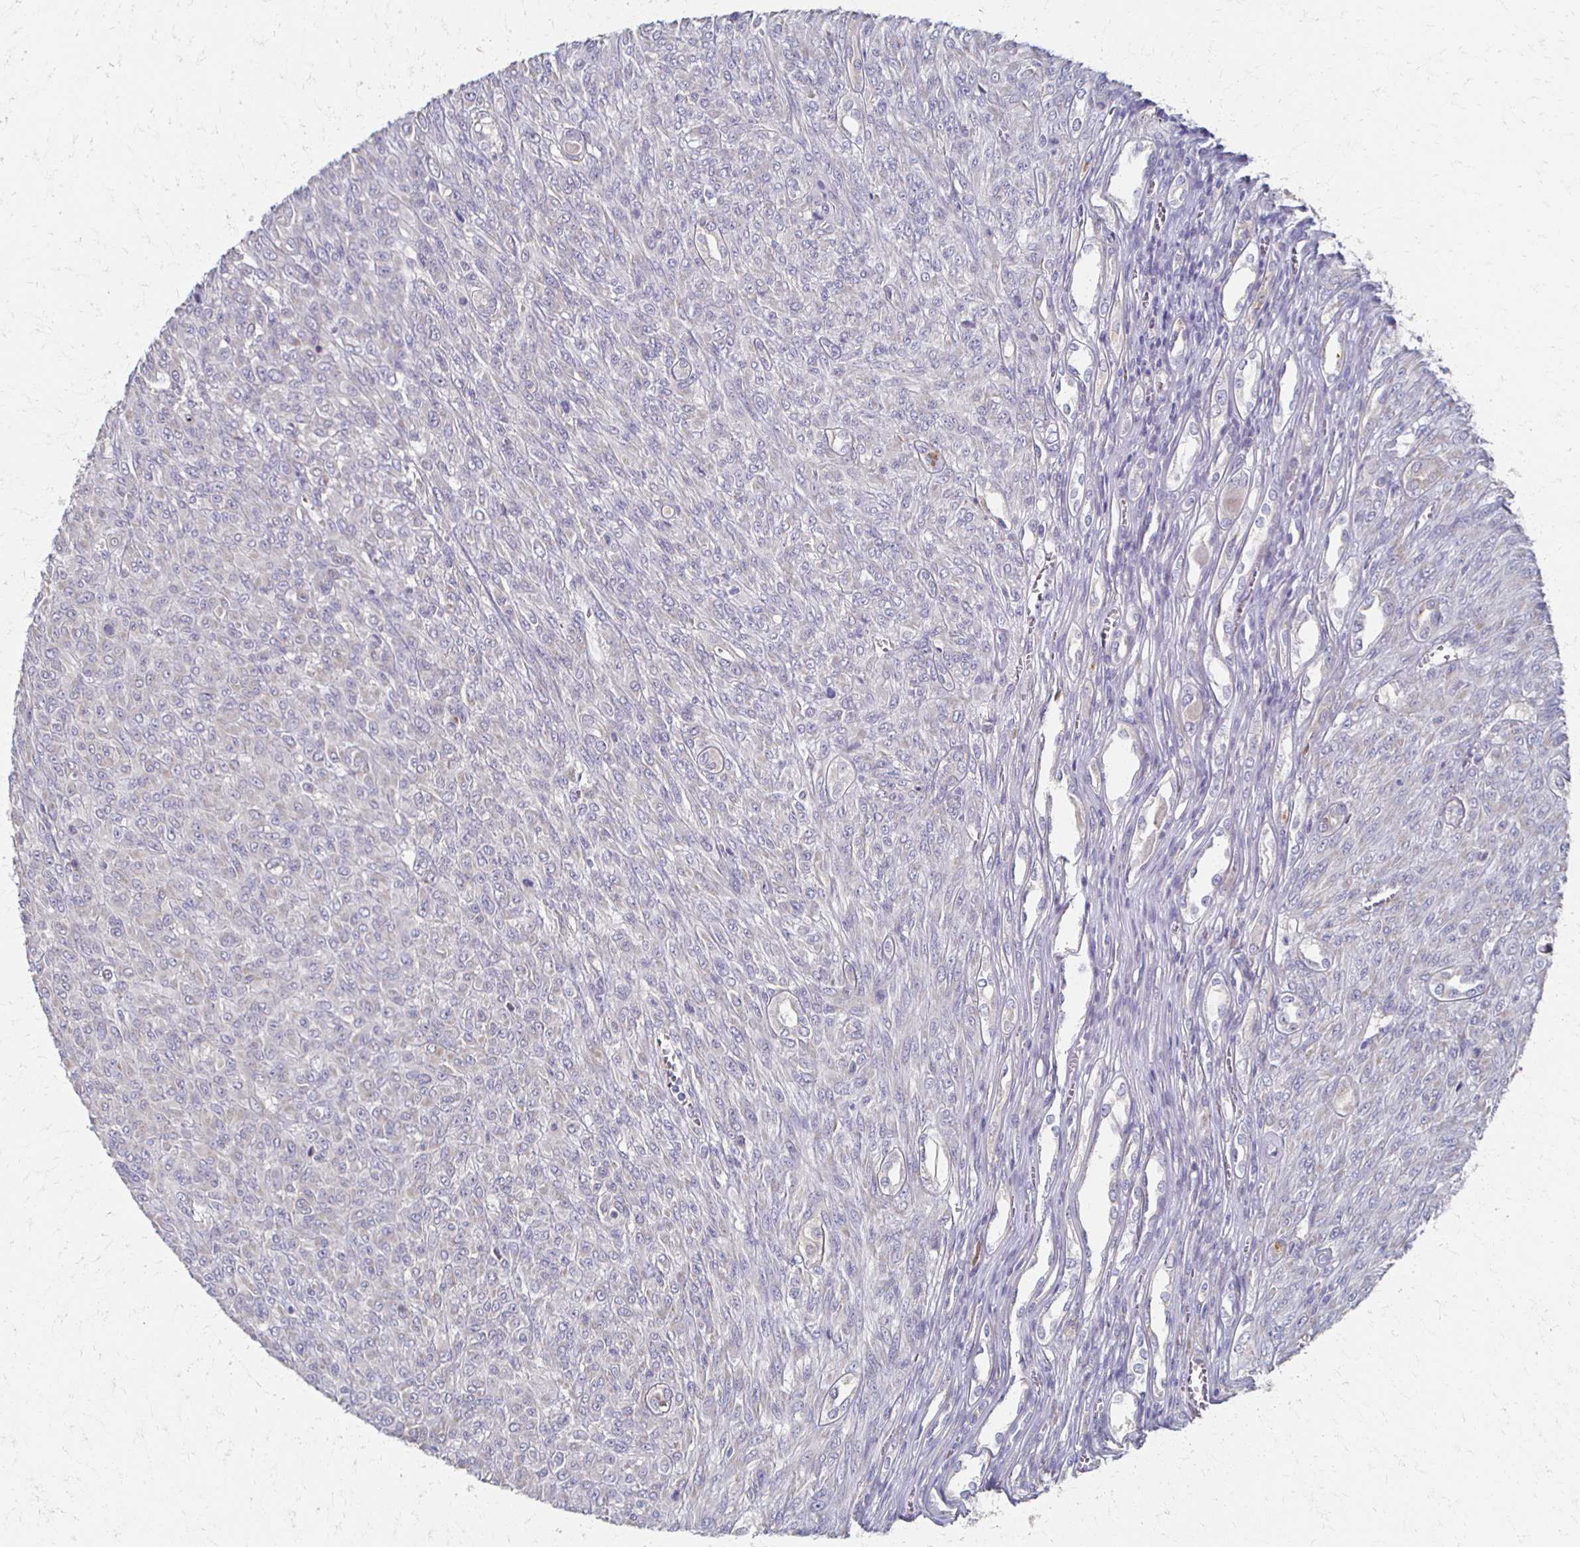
{"staining": {"intensity": "negative", "quantity": "none", "location": "none"}, "tissue": "renal cancer", "cell_type": "Tumor cells", "image_type": "cancer", "snomed": [{"axis": "morphology", "description": "Adenocarcinoma, NOS"}, {"axis": "topography", "description": "Kidney"}], "caption": "Protein analysis of renal cancer displays no significant staining in tumor cells. The staining is performed using DAB (3,3'-diaminobenzidine) brown chromogen with nuclei counter-stained in using hematoxylin.", "gene": "CX3CR1", "patient": {"sex": "male", "age": 58}}